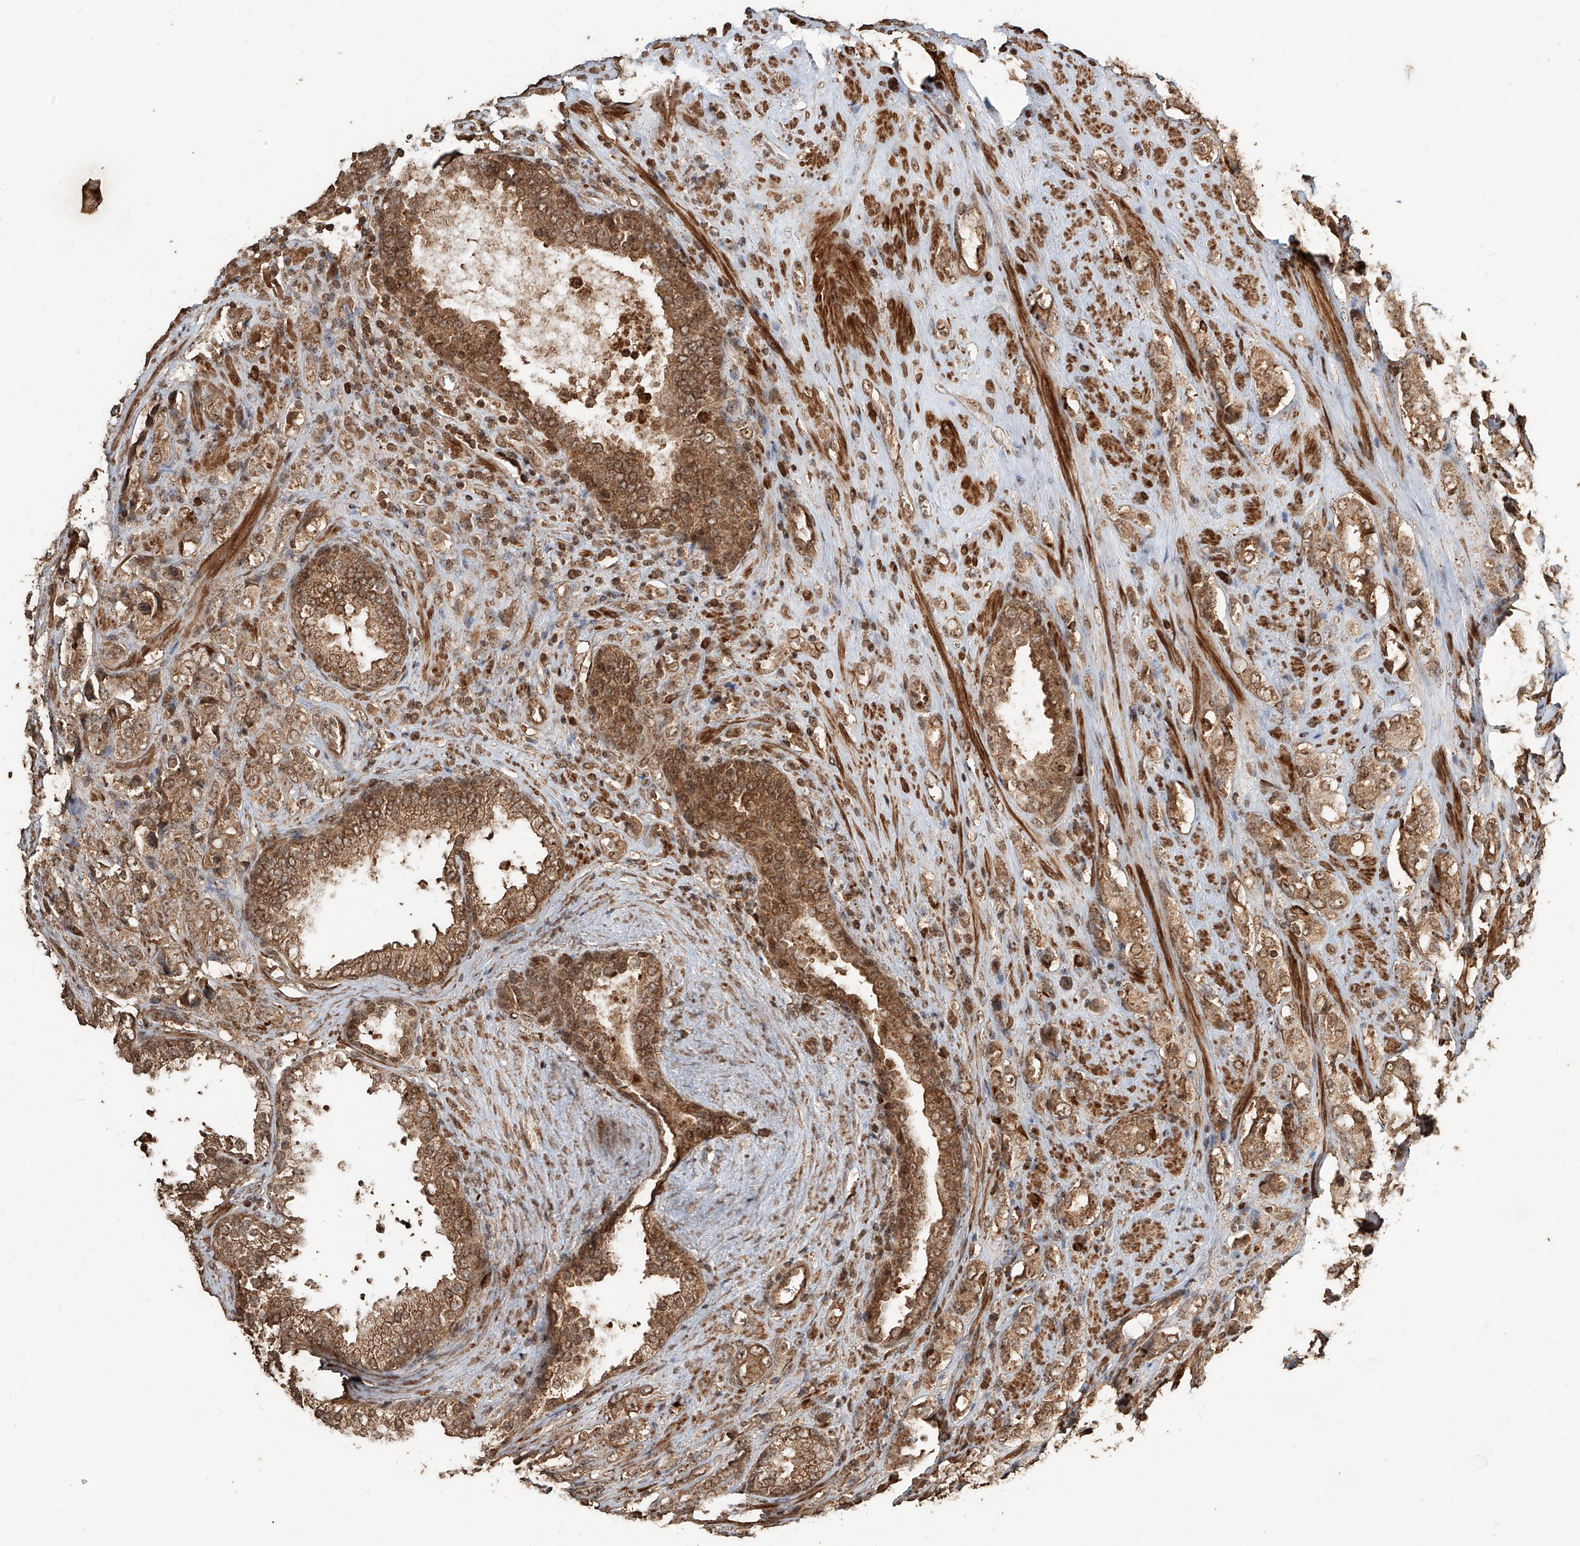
{"staining": {"intensity": "moderate", "quantity": ">75%", "location": "cytoplasmic/membranous,nuclear"}, "tissue": "prostate cancer", "cell_type": "Tumor cells", "image_type": "cancer", "snomed": [{"axis": "morphology", "description": "Adenocarcinoma, High grade"}, {"axis": "topography", "description": "Prostate"}], "caption": "Immunohistochemistry (IHC) photomicrograph of human prostate cancer stained for a protein (brown), which exhibits medium levels of moderate cytoplasmic/membranous and nuclear expression in about >75% of tumor cells.", "gene": "ZNF660", "patient": {"sex": "male", "age": 61}}